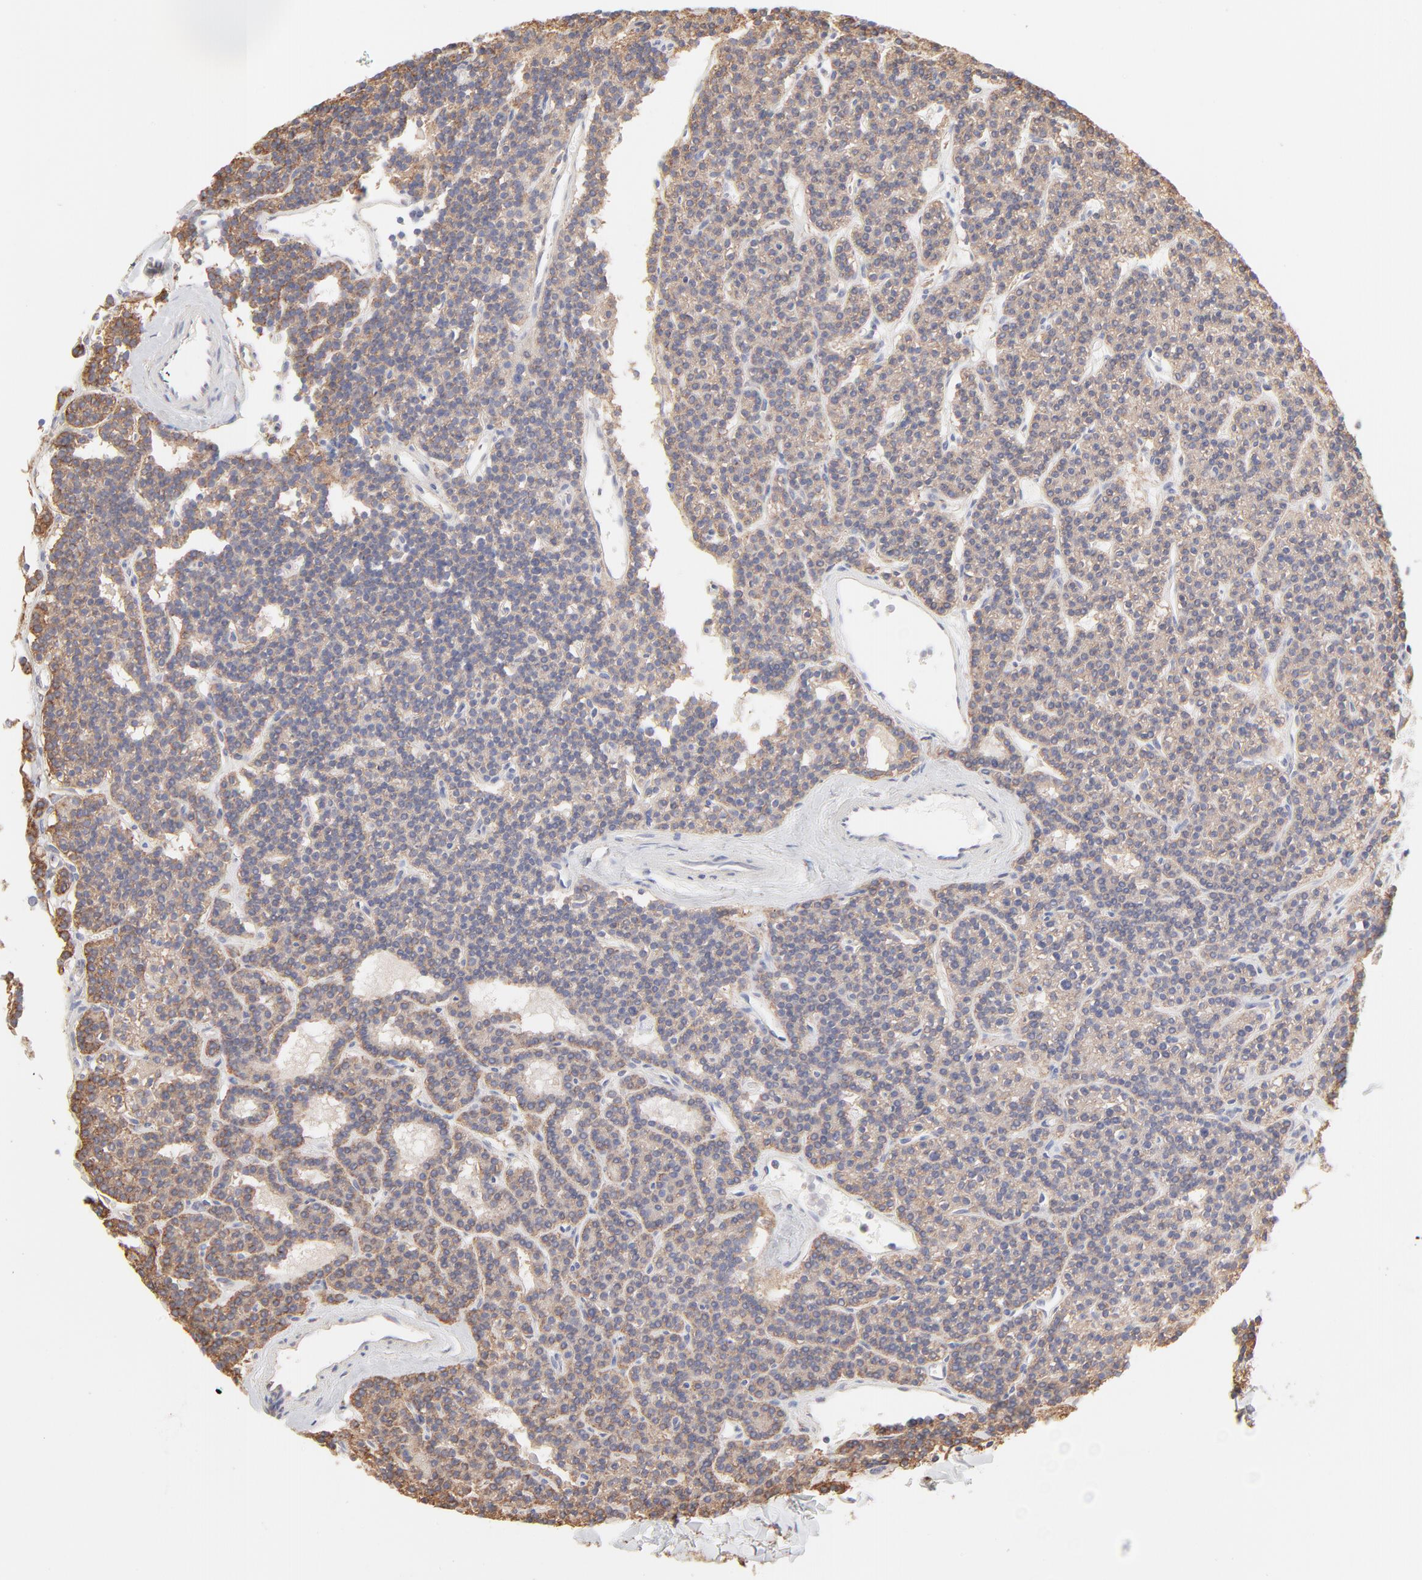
{"staining": {"intensity": "weak", "quantity": ">75%", "location": "cytoplasmic/membranous"}, "tissue": "parathyroid gland", "cell_type": "Glandular cells", "image_type": "normal", "snomed": [{"axis": "morphology", "description": "Normal tissue, NOS"}, {"axis": "topography", "description": "Parathyroid gland"}], "caption": "High-magnification brightfield microscopy of unremarkable parathyroid gland stained with DAB (brown) and counterstained with hematoxylin (blue). glandular cells exhibit weak cytoplasmic/membranous positivity is present in about>75% of cells. Using DAB (3,3'-diaminobenzidine) (brown) and hematoxylin (blue) stains, captured at high magnification using brightfield microscopy.", "gene": "CLTB", "patient": {"sex": "female", "age": 45}}